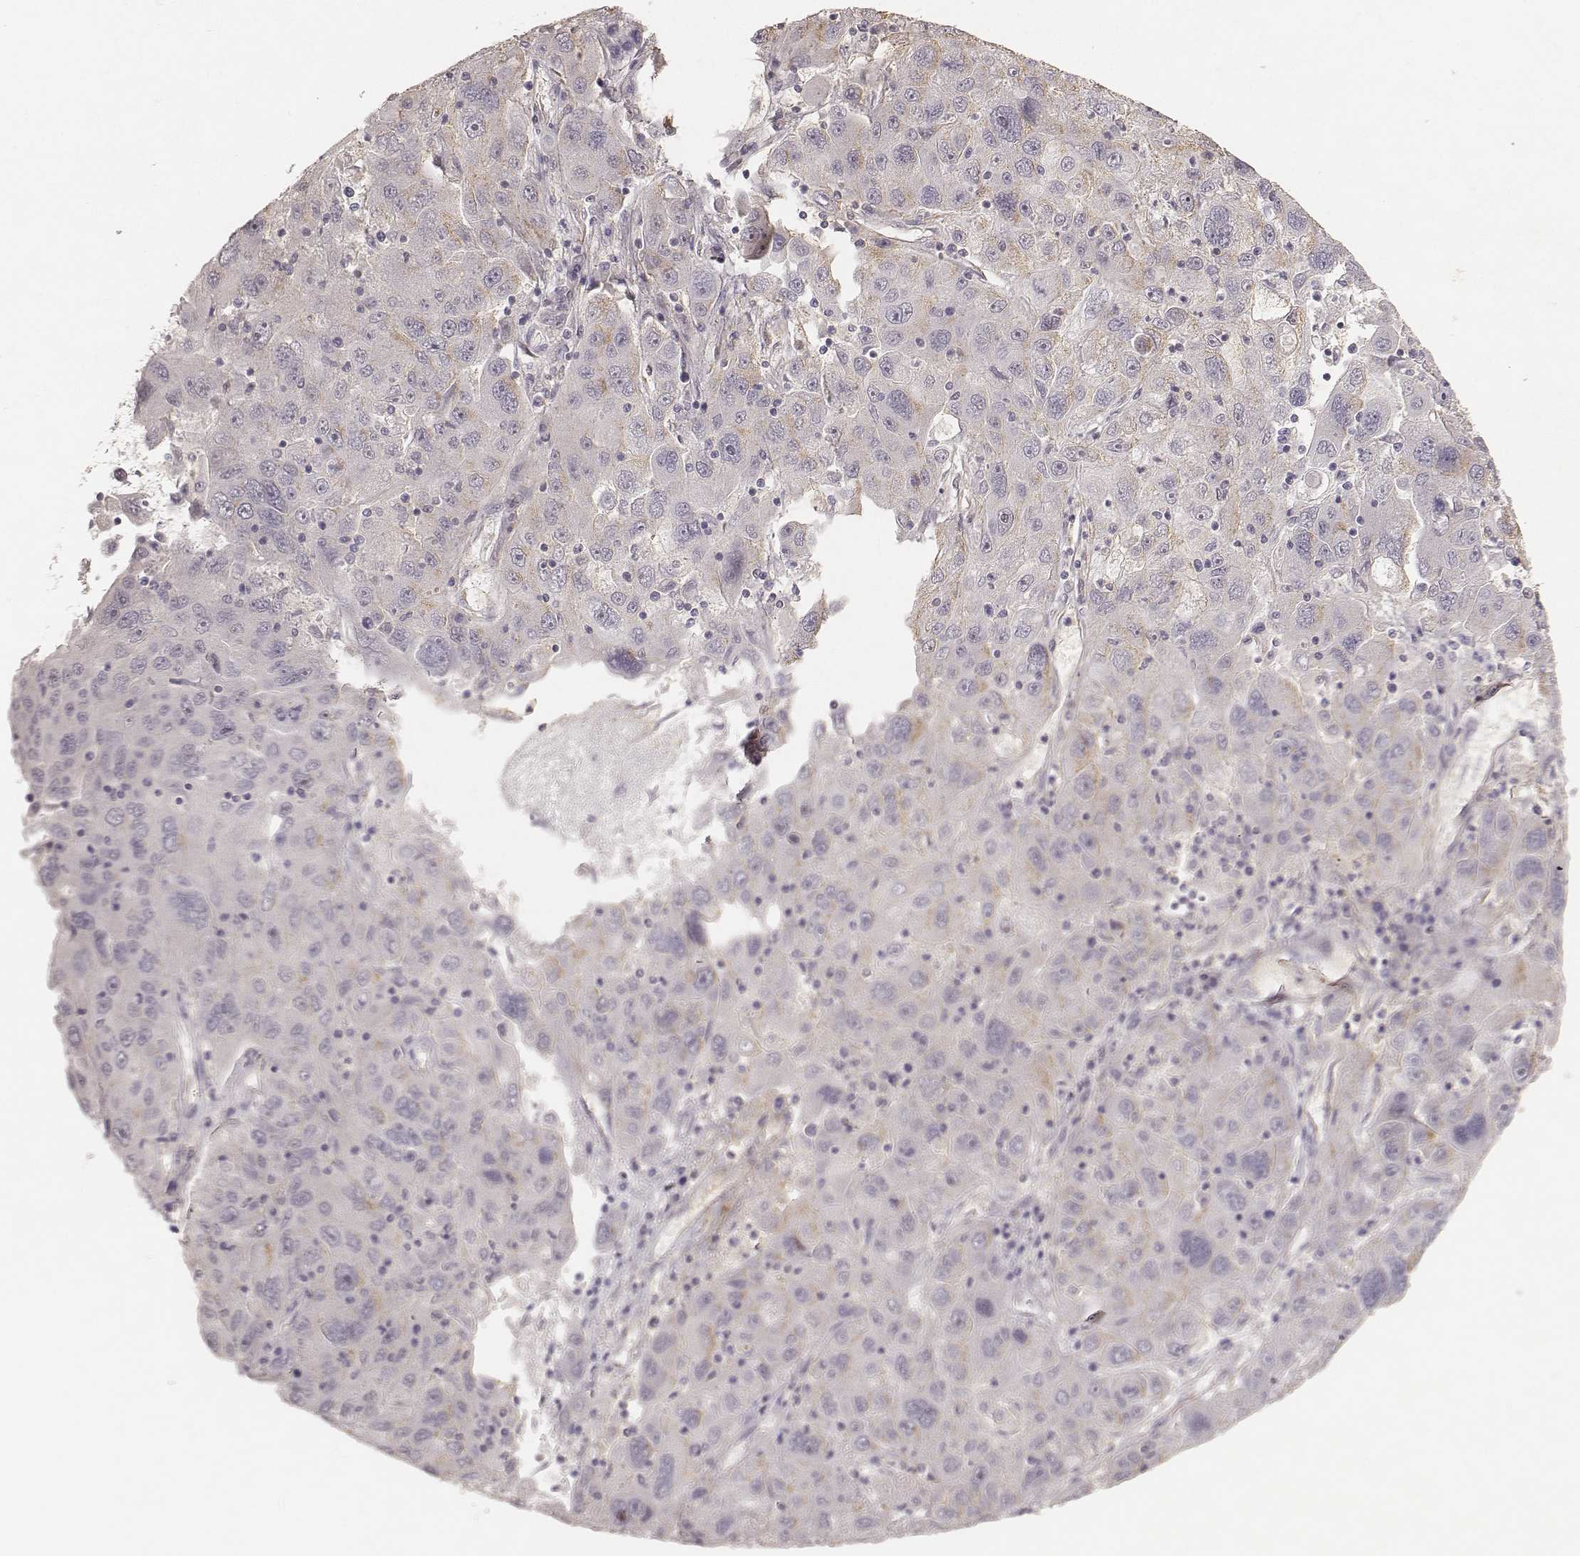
{"staining": {"intensity": "weak", "quantity": "<25%", "location": "cytoplasmic/membranous"}, "tissue": "stomach cancer", "cell_type": "Tumor cells", "image_type": "cancer", "snomed": [{"axis": "morphology", "description": "Adenocarcinoma, NOS"}, {"axis": "topography", "description": "Stomach"}], "caption": "There is no significant staining in tumor cells of stomach cancer.", "gene": "MADCAM1", "patient": {"sex": "male", "age": 56}}